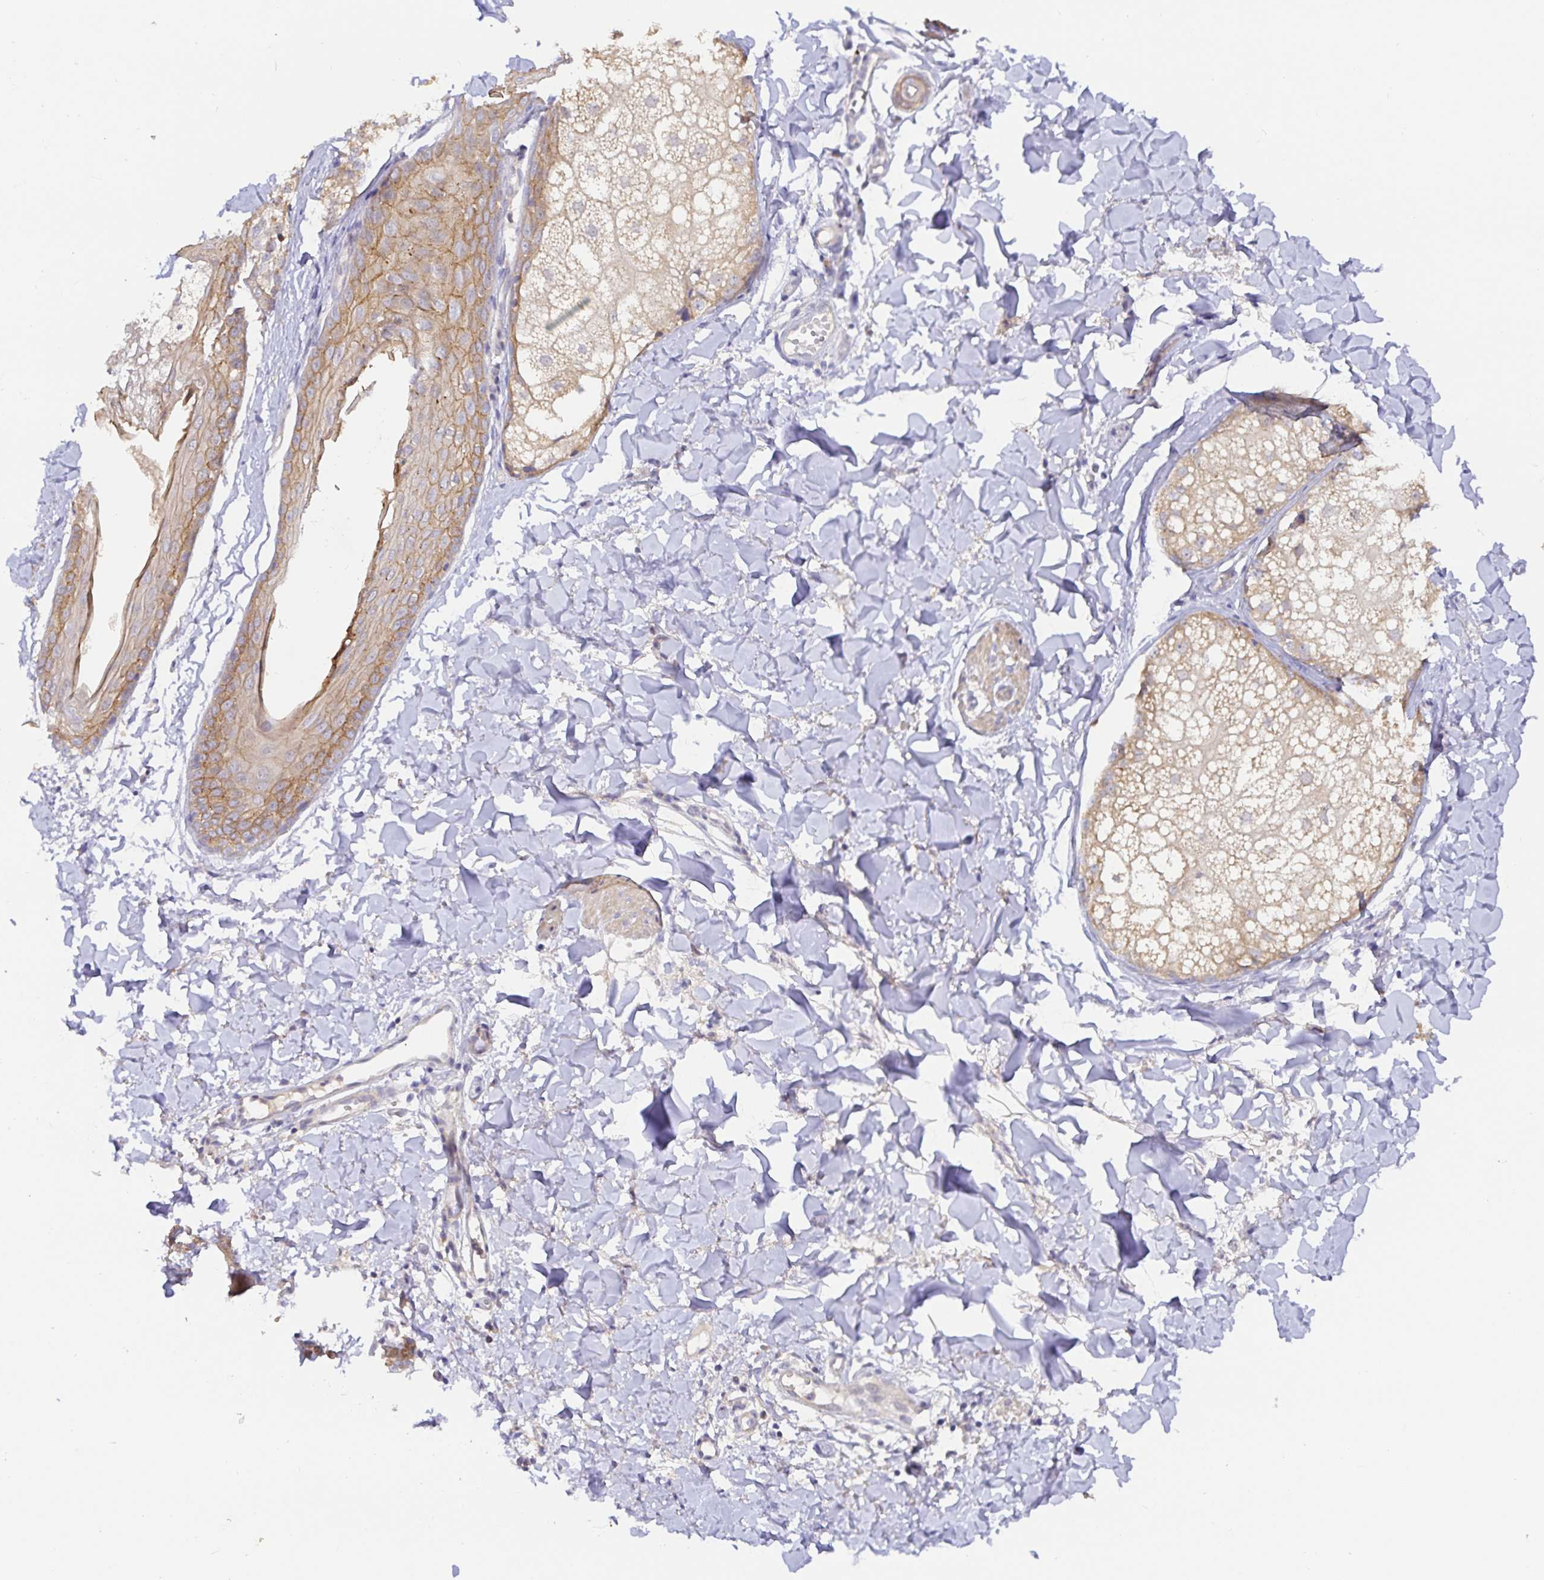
{"staining": {"intensity": "weak", "quantity": ">75%", "location": "cytoplasmic/membranous"}, "tissue": "skin", "cell_type": "Fibroblasts", "image_type": "normal", "snomed": [{"axis": "morphology", "description": "Normal tissue, NOS"}, {"axis": "topography", "description": "Skin"}], "caption": "Immunohistochemistry micrograph of normal skin: human skin stained using immunohistochemistry (IHC) exhibits low levels of weak protein expression localized specifically in the cytoplasmic/membranous of fibroblasts, appearing as a cytoplasmic/membranous brown color.", "gene": "ZDHHC11B", "patient": {"sex": "male", "age": 16}}